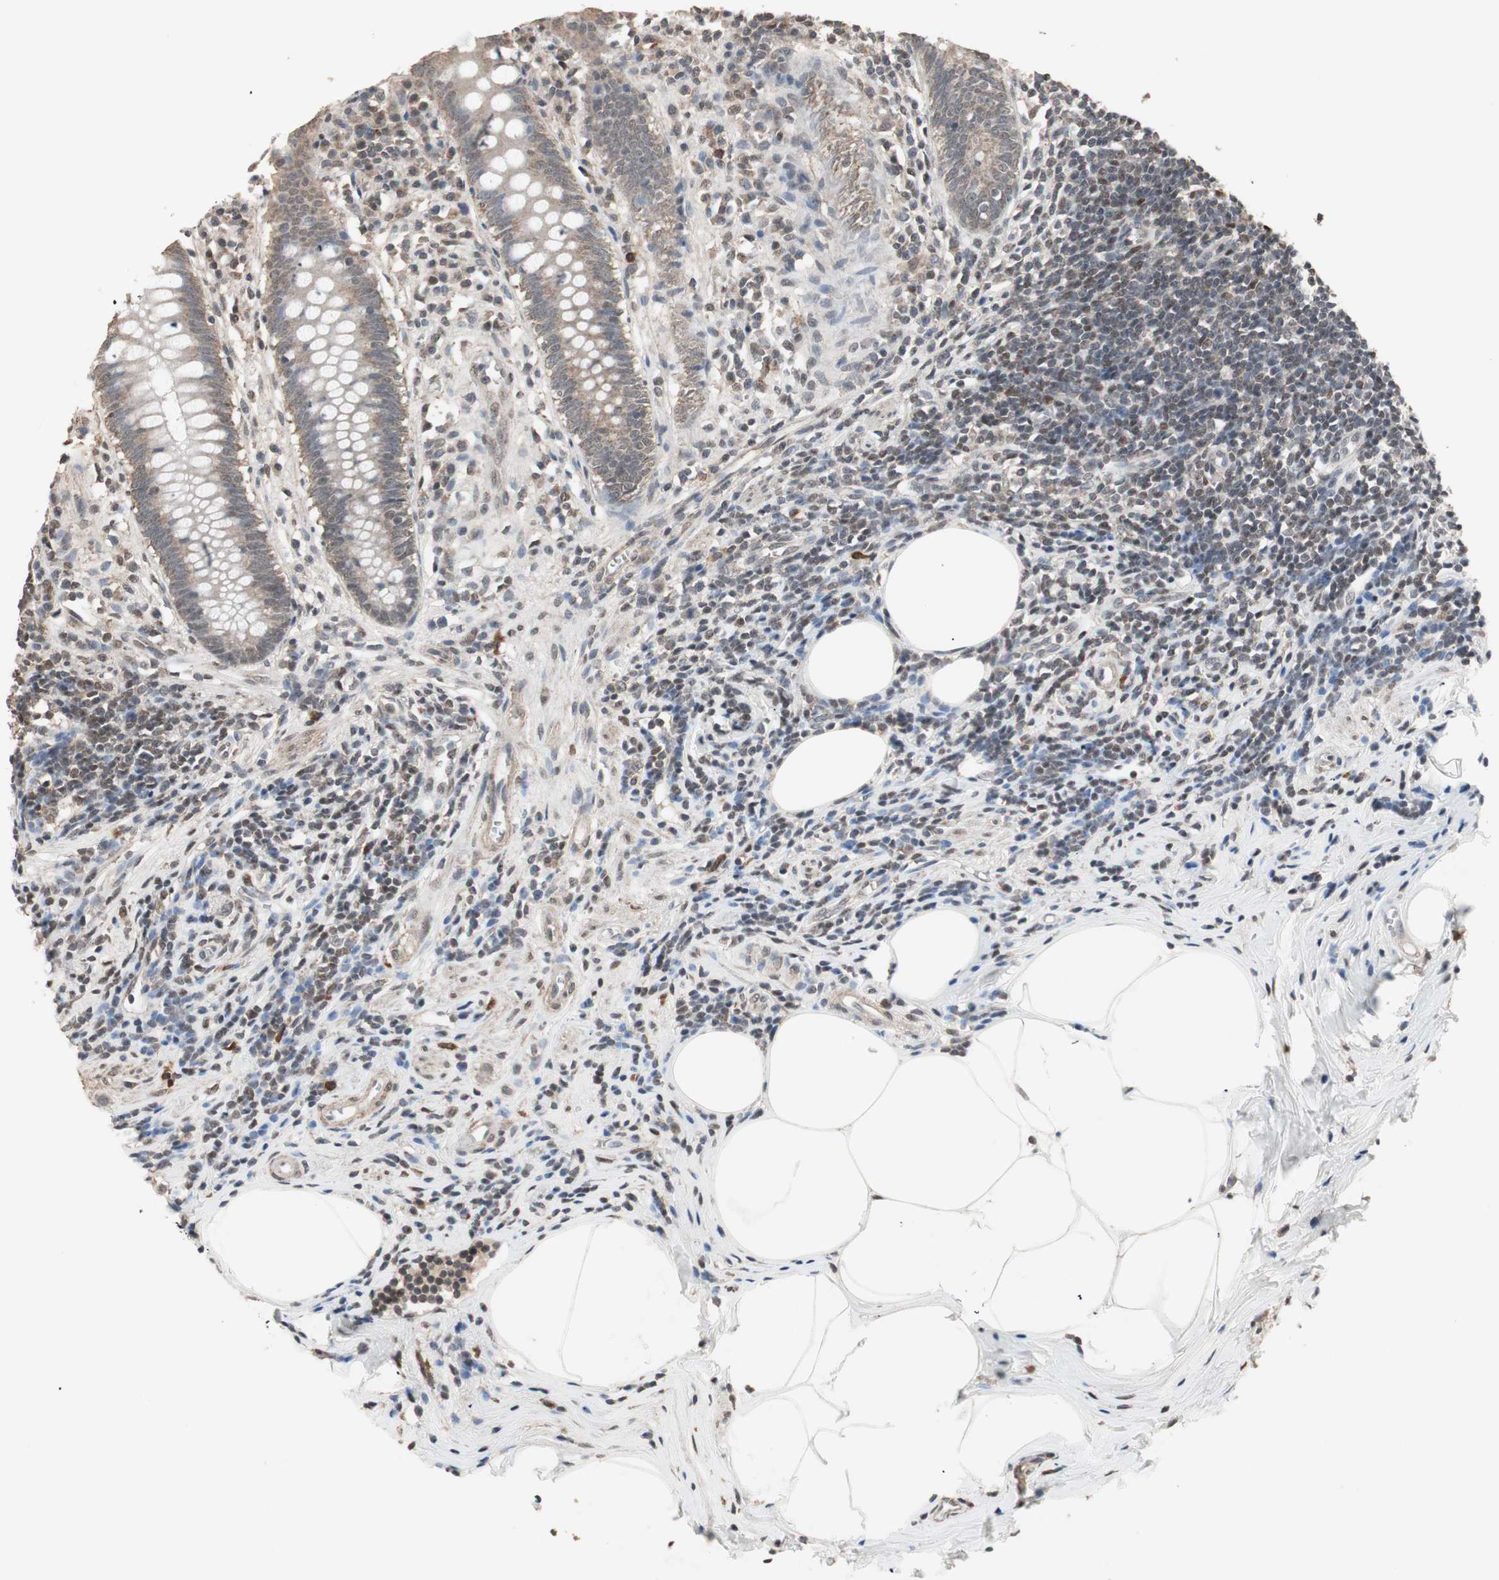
{"staining": {"intensity": "weak", "quantity": ">75%", "location": "cytoplasmic/membranous"}, "tissue": "appendix", "cell_type": "Glandular cells", "image_type": "normal", "snomed": [{"axis": "morphology", "description": "Normal tissue, NOS"}, {"axis": "topography", "description": "Appendix"}], "caption": "Immunohistochemistry (IHC) of unremarkable human appendix displays low levels of weak cytoplasmic/membranous expression in about >75% of glandular cells.", "gene": "ZHX2", "patient": {"sex": "female", "age": 50}}